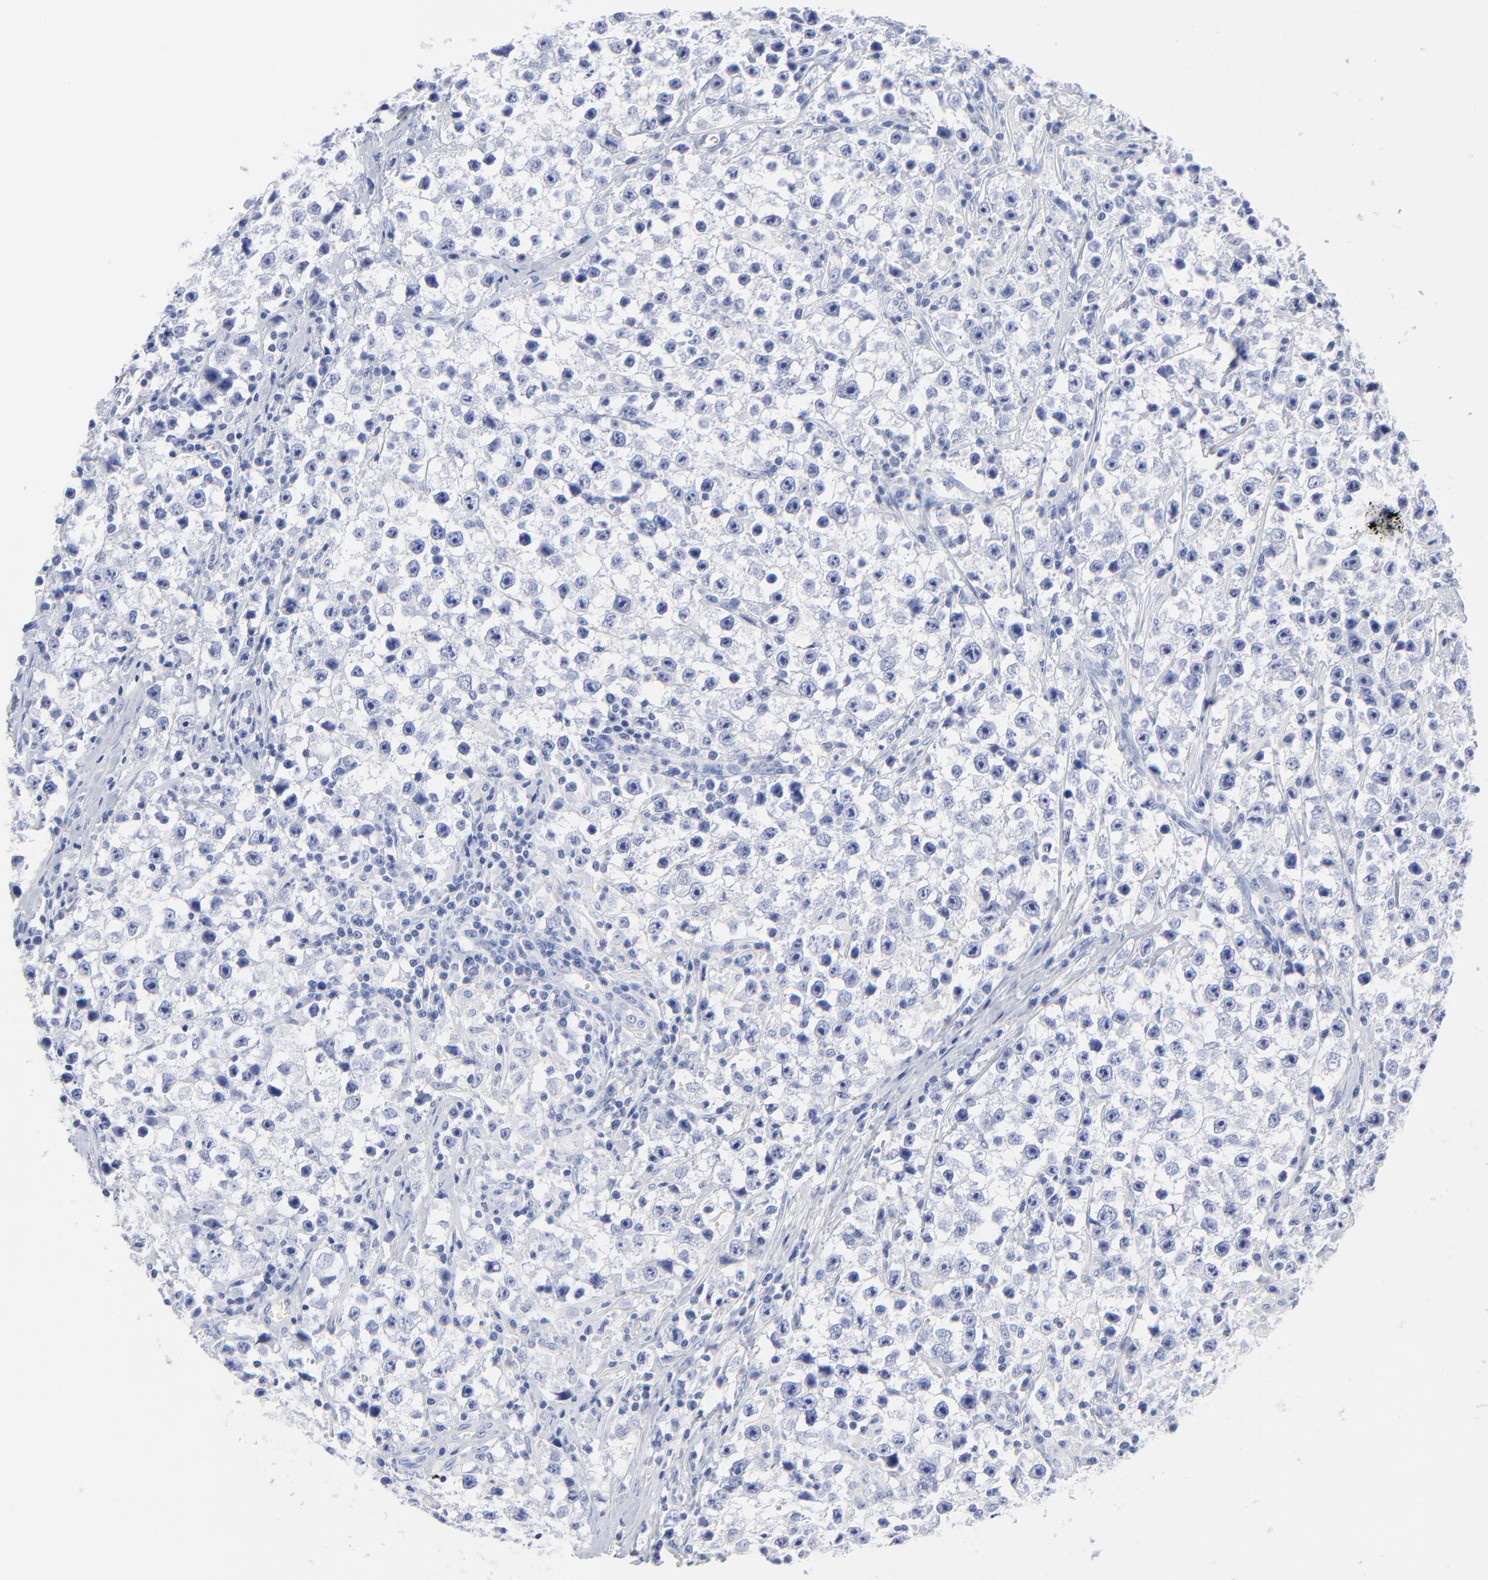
{"staining": {"intensity": "negative", "quantity": "none", "location": "none"}, "tissue": "testis cancer", "cell_type": "Tumor cells", "image_type": "cancer", "snomed": [{"axis": "morphology", "description": "Seminoma, NOS"}, {"axis": "topography", "description": "Testis"}], "caption": "Immunohistochemistry (IHC) of human testis seminoma demonstrates no positivity in tumor cells.", "gene": "ACY1", "patient": {"sex": "male", "age": 35}}